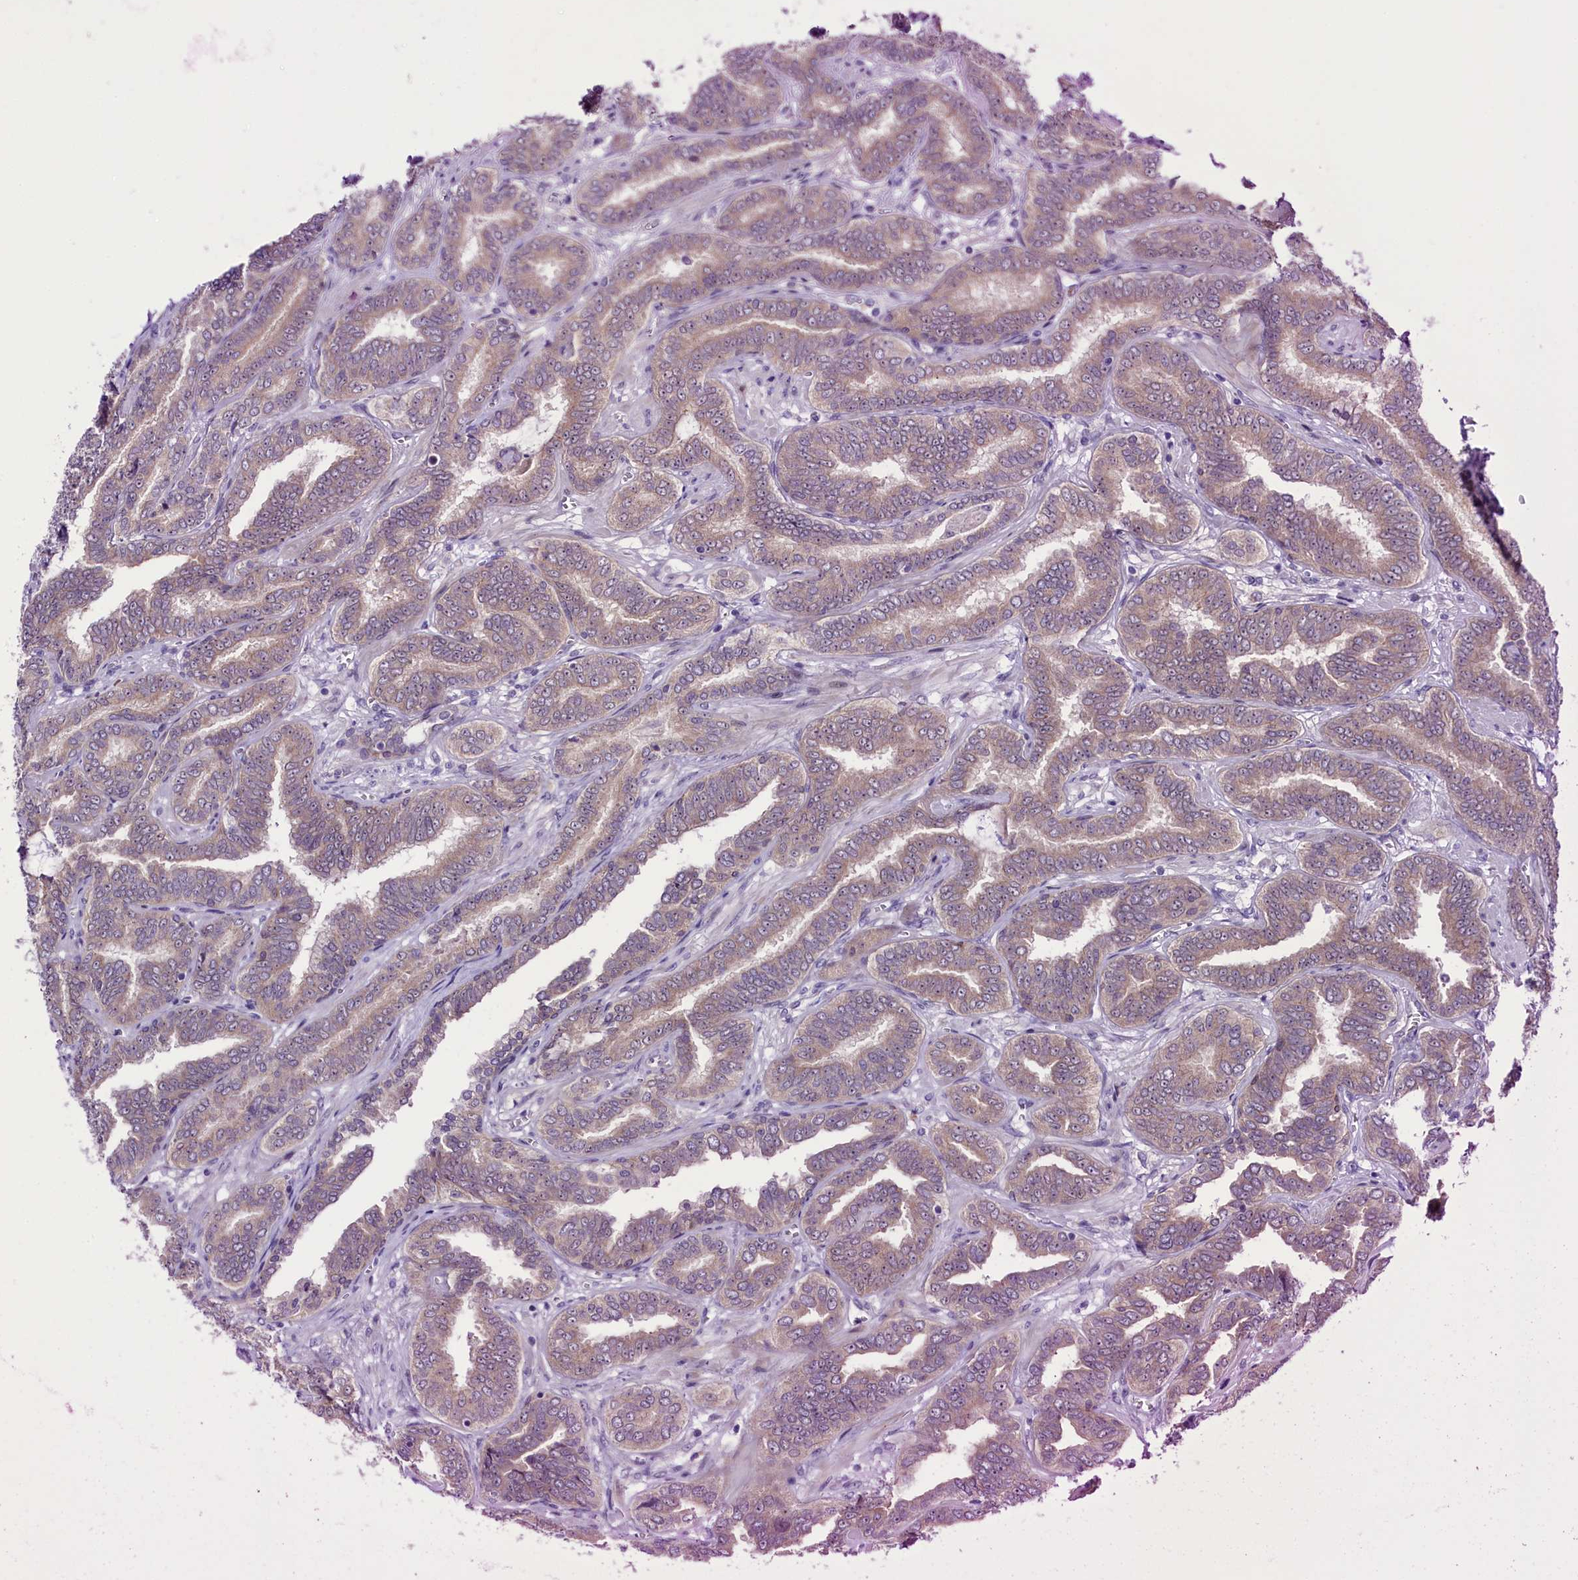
{"staining": {"intensity": "weak", "quantity": "25%-75%", "location": "cytoplasmic/membranous"}, "tissue": "prostate cancer", "cell_type": "Tumor cells", "image_type": "cancer", "snomed": [{"axis": "morphology", "description": "Adenocarcinoma, High grade"}, {"axis": "topography", "description": "Prostate"}], "caption": "The histopathology image displays staining of adenocarcinoma (high-grade) (prostate), revealing weak cytoplasmic/membranous protein staining (brown color) within tumor cells.", "gene": "CCDC106", "patient": {"sex": "male", "age": 67}}